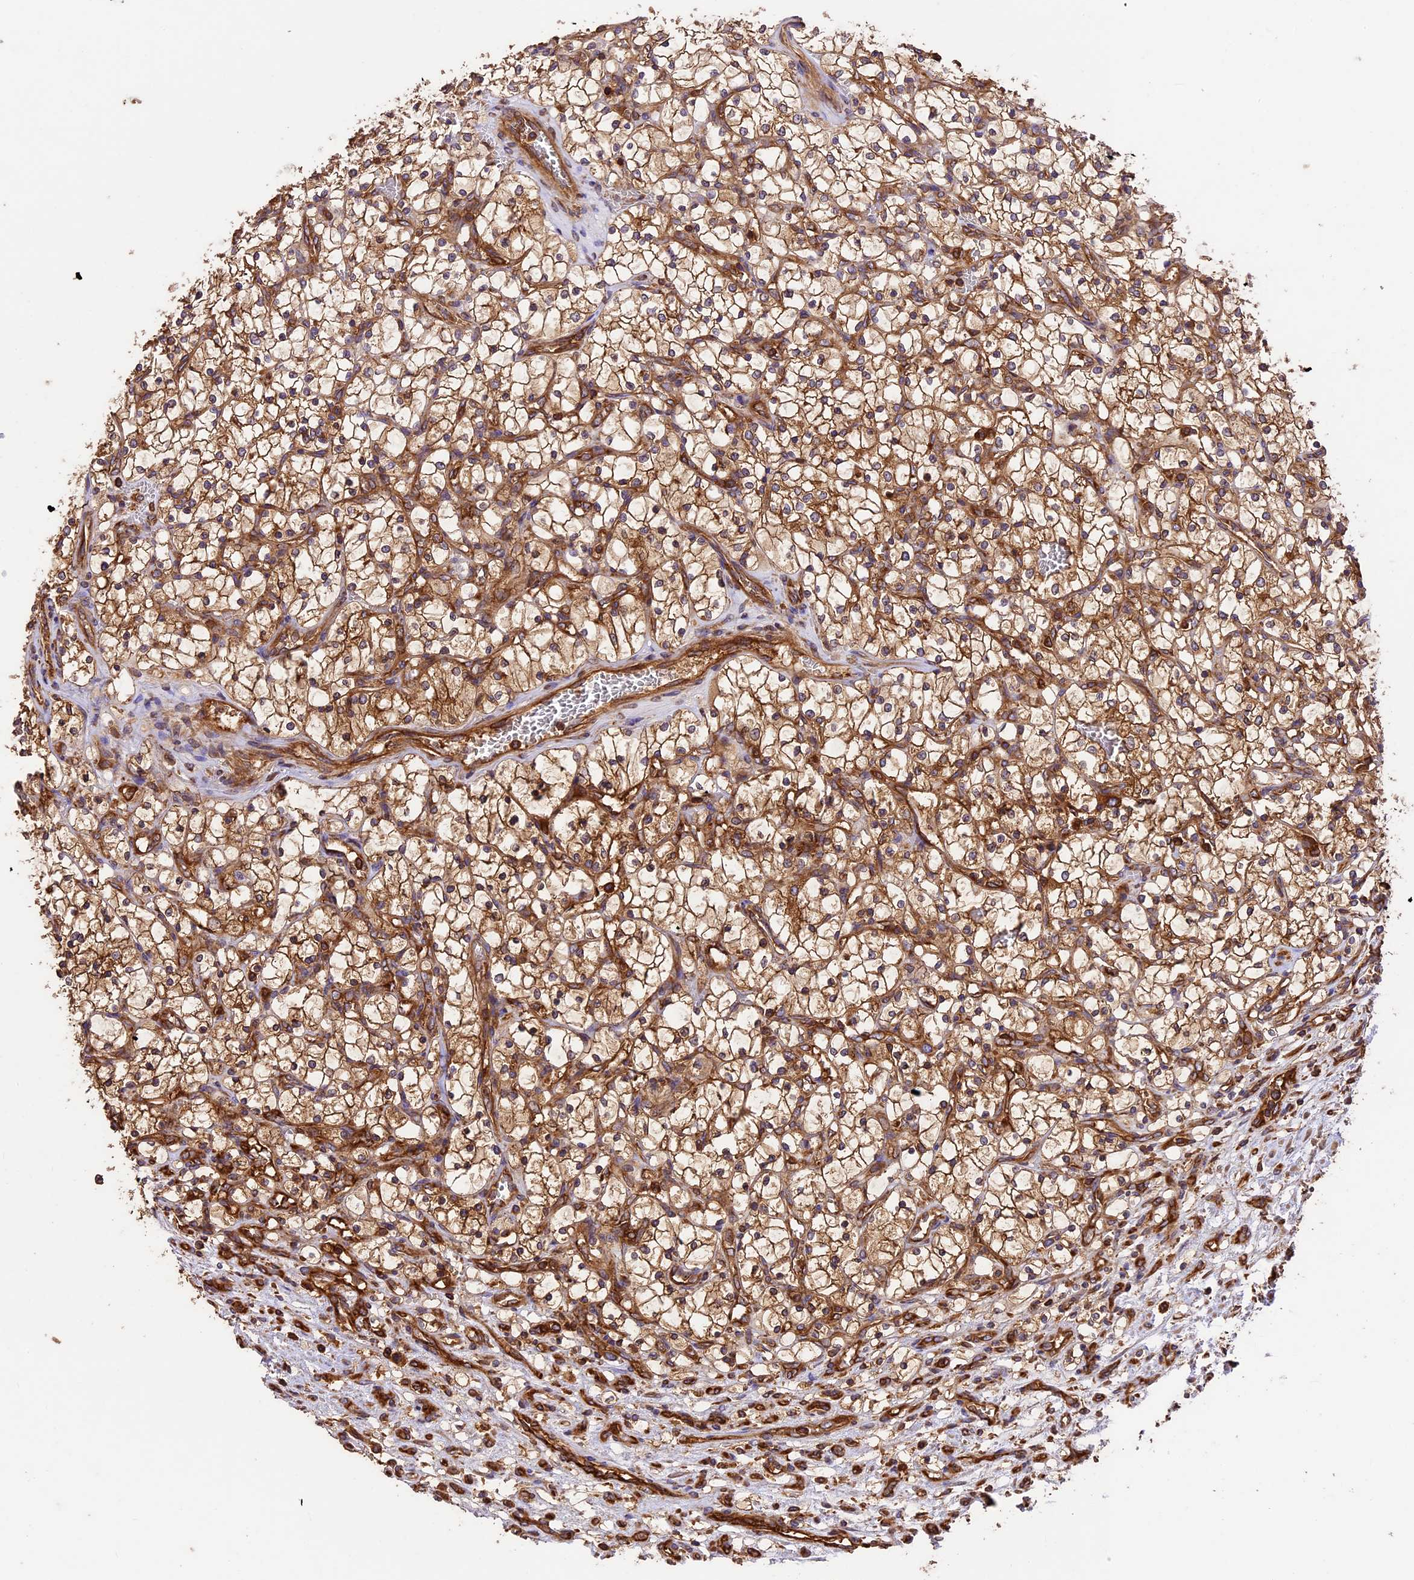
{"staining": {"intensity": "moderate", "quantity": ">75%", "location": "cytoplasmic/membranous"}, "tissue": "renal cancer", "cell_type": "Tumor cells", "image_type": "cancer", "snomed": [{"axis": "morphology", "description": "Adenocarcinoma, NOS"}, {"axis": "topography", "description": "Kidney"}], "caption": "Immunohistochemistry (IHC) histopathology image of neoplastic tissue: renal cancer (adenocarcinoma) stained using IHC reveals medium levels of moderate protein expression localized specifically in the cytoplasmic/membranous of tumor cells, appearing as a cytoplasmic/membranous brown color.", "gene": "KARS1", "patient": {"sex": "female", "age": 69}}